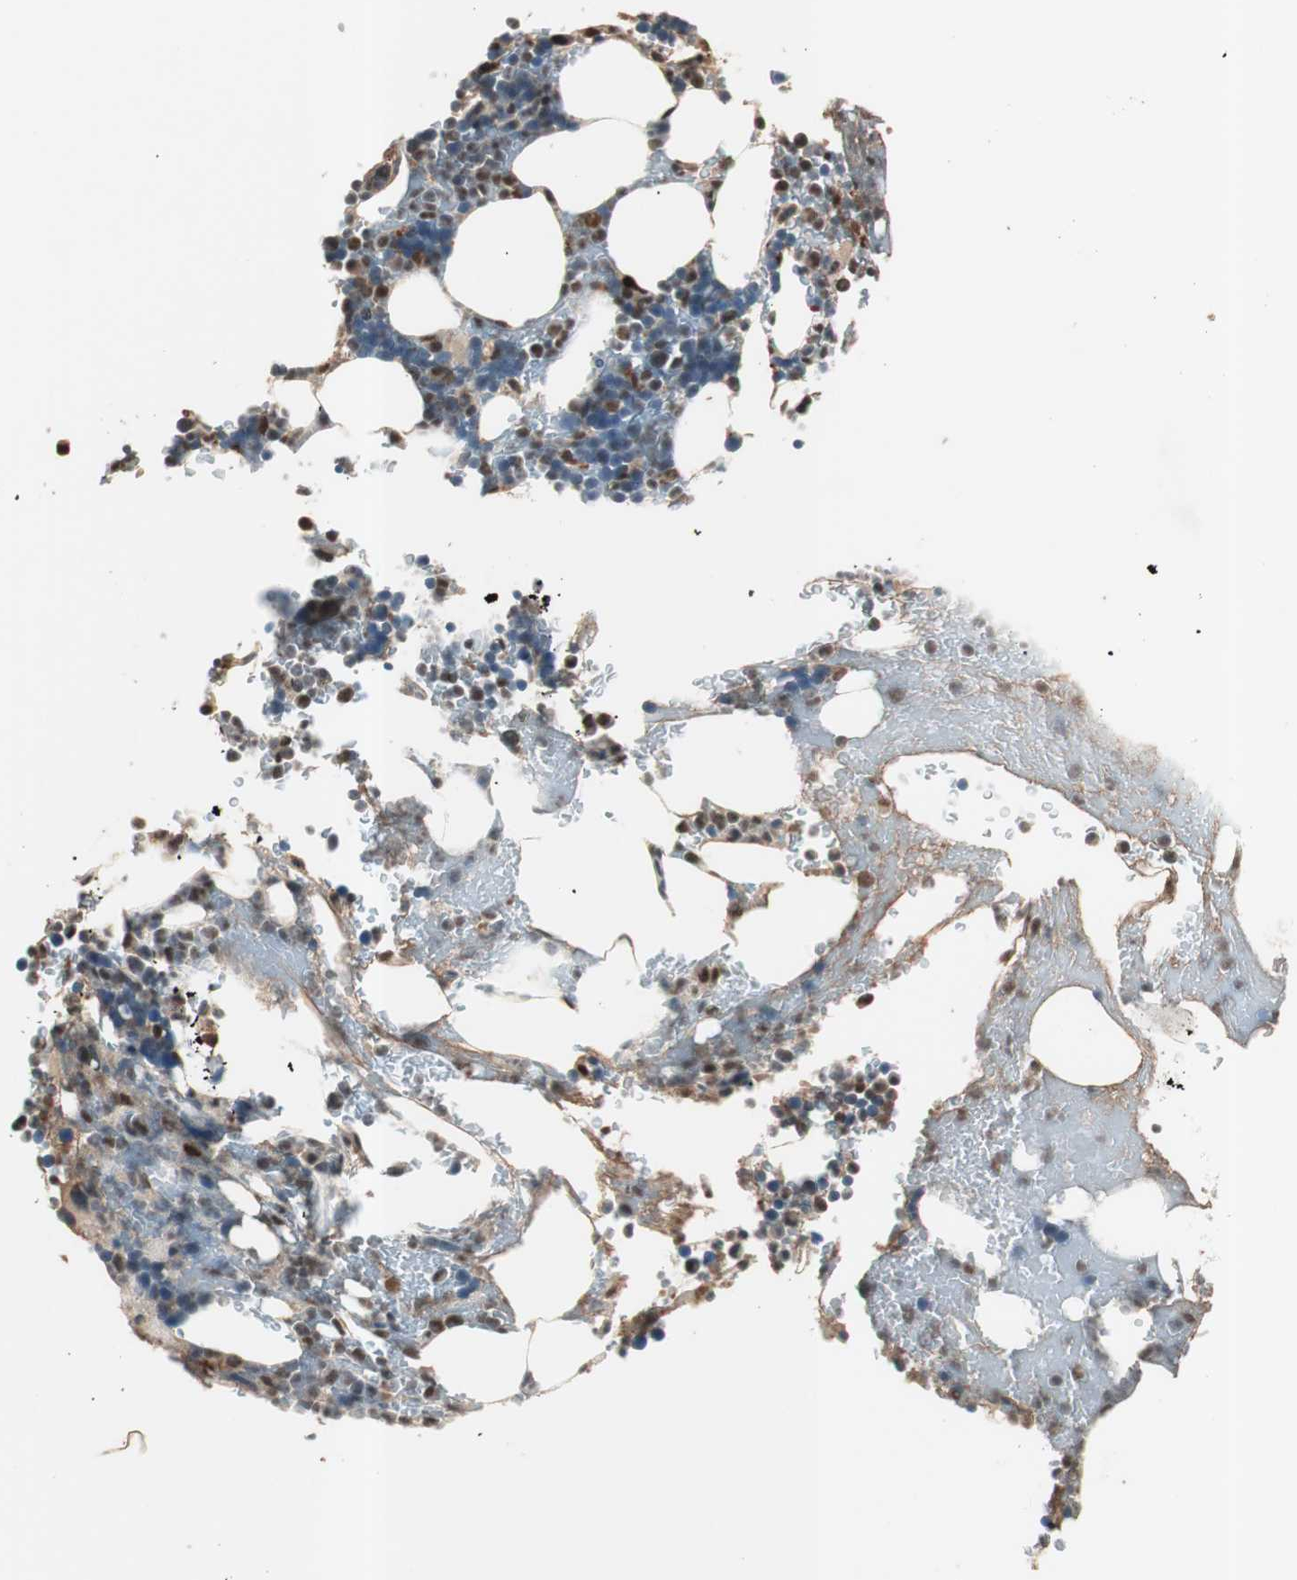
{"staining": {"intensity": "weak", "quantity": "<25%", "location": "nuclear"}, "tissue": "bone marrow", "cell_type": "Hematopoietic cells", "image_type": "normal", "snomed": [{"axis": "morphology", "description": "Normal tissue, NOS"}, {"axis": "topography", "description": "Bone marrow"}], "caption": "Immunohistochemistry (IHC) histopathology image of normal human bone marrow stained for a protein (brown), which exhibits no expression in hematopoietic cells.", "gene": "NFRKB", "patient": {"sex": "female", "age": 73}}